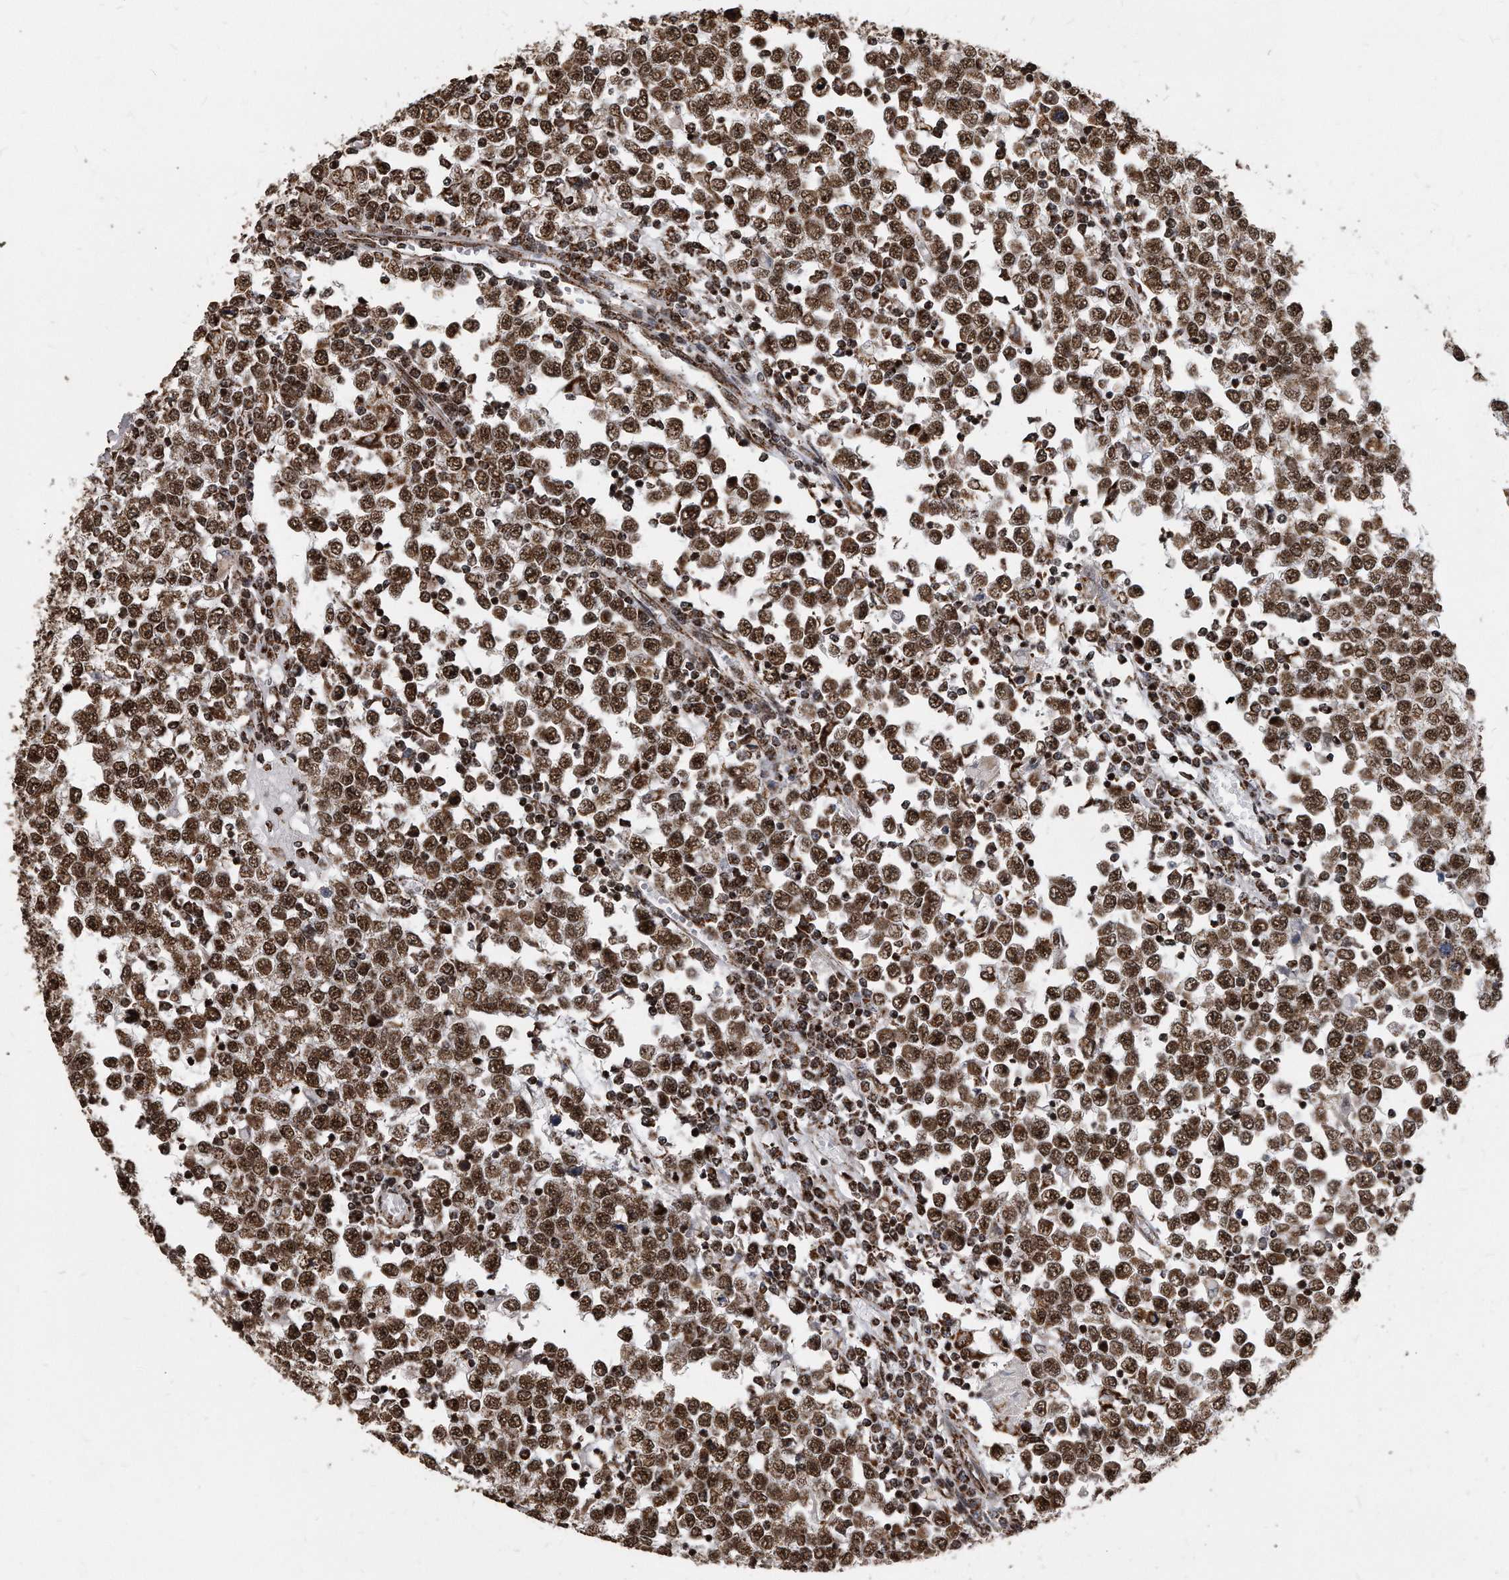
{"staining": {"intensity": "moderate", "quantity": ">75%", "location": "cytoplasmic/membranous,nuclear"}, "tissue": "testis cancer", "cell_type": "Tumor cells", "image_type": "cancer", "snomed": [{"axis": "morphology", "description": "Seminoma, NOS"}, {"axis": "topography", "description": "Testis"}], "caption": "This histopathology image exhibits IHC staining of human testis seminoma, with medium moderate cytoplasmic/membranous and nuclear expression in about >75% of tumor cells.", "gene": "DUSP22", "patient": {"sex": "male", "age": 65}}